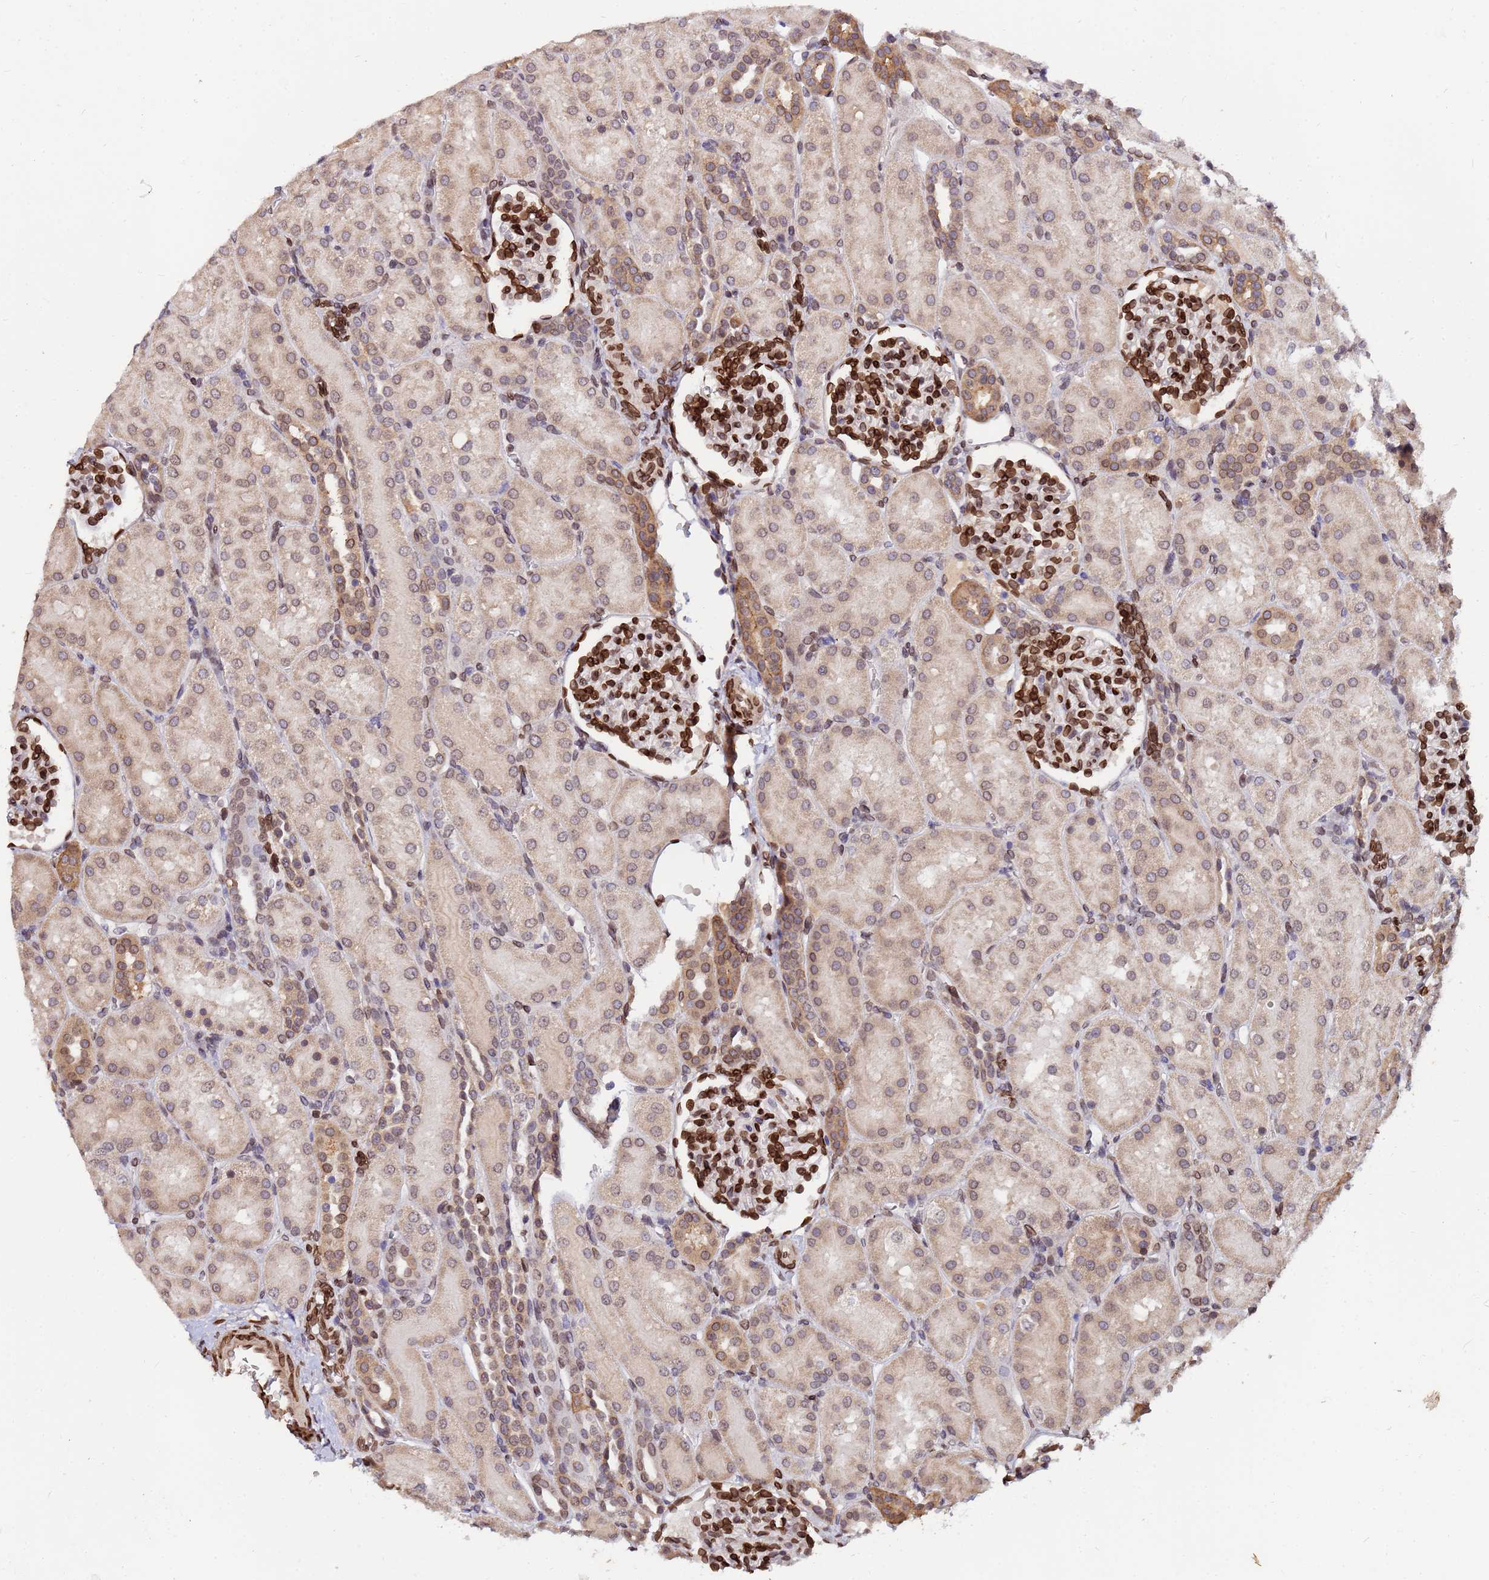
{"staining": {"intensity": "strong", "quantity": ">75%", "location": "cytoplasmic/membranous,nuclear"}, "tissue": "kidney", "cell_type": "Cells in glomeruli", "image_type": "normal", "snomed": [{"axis": "morphology", "description": "Normal tissue, NOS"}, {"axis": "topography", "description": "Kidney"}], "caption": "Immunohistochemical staining of unremarkable kidney displays strong cytoplasmic/membranous,nuclear protein expression in approximately >75% of cells in glomeruli.", "gene": "GPR135", "patient": {"sex": "male", "age": 1}}